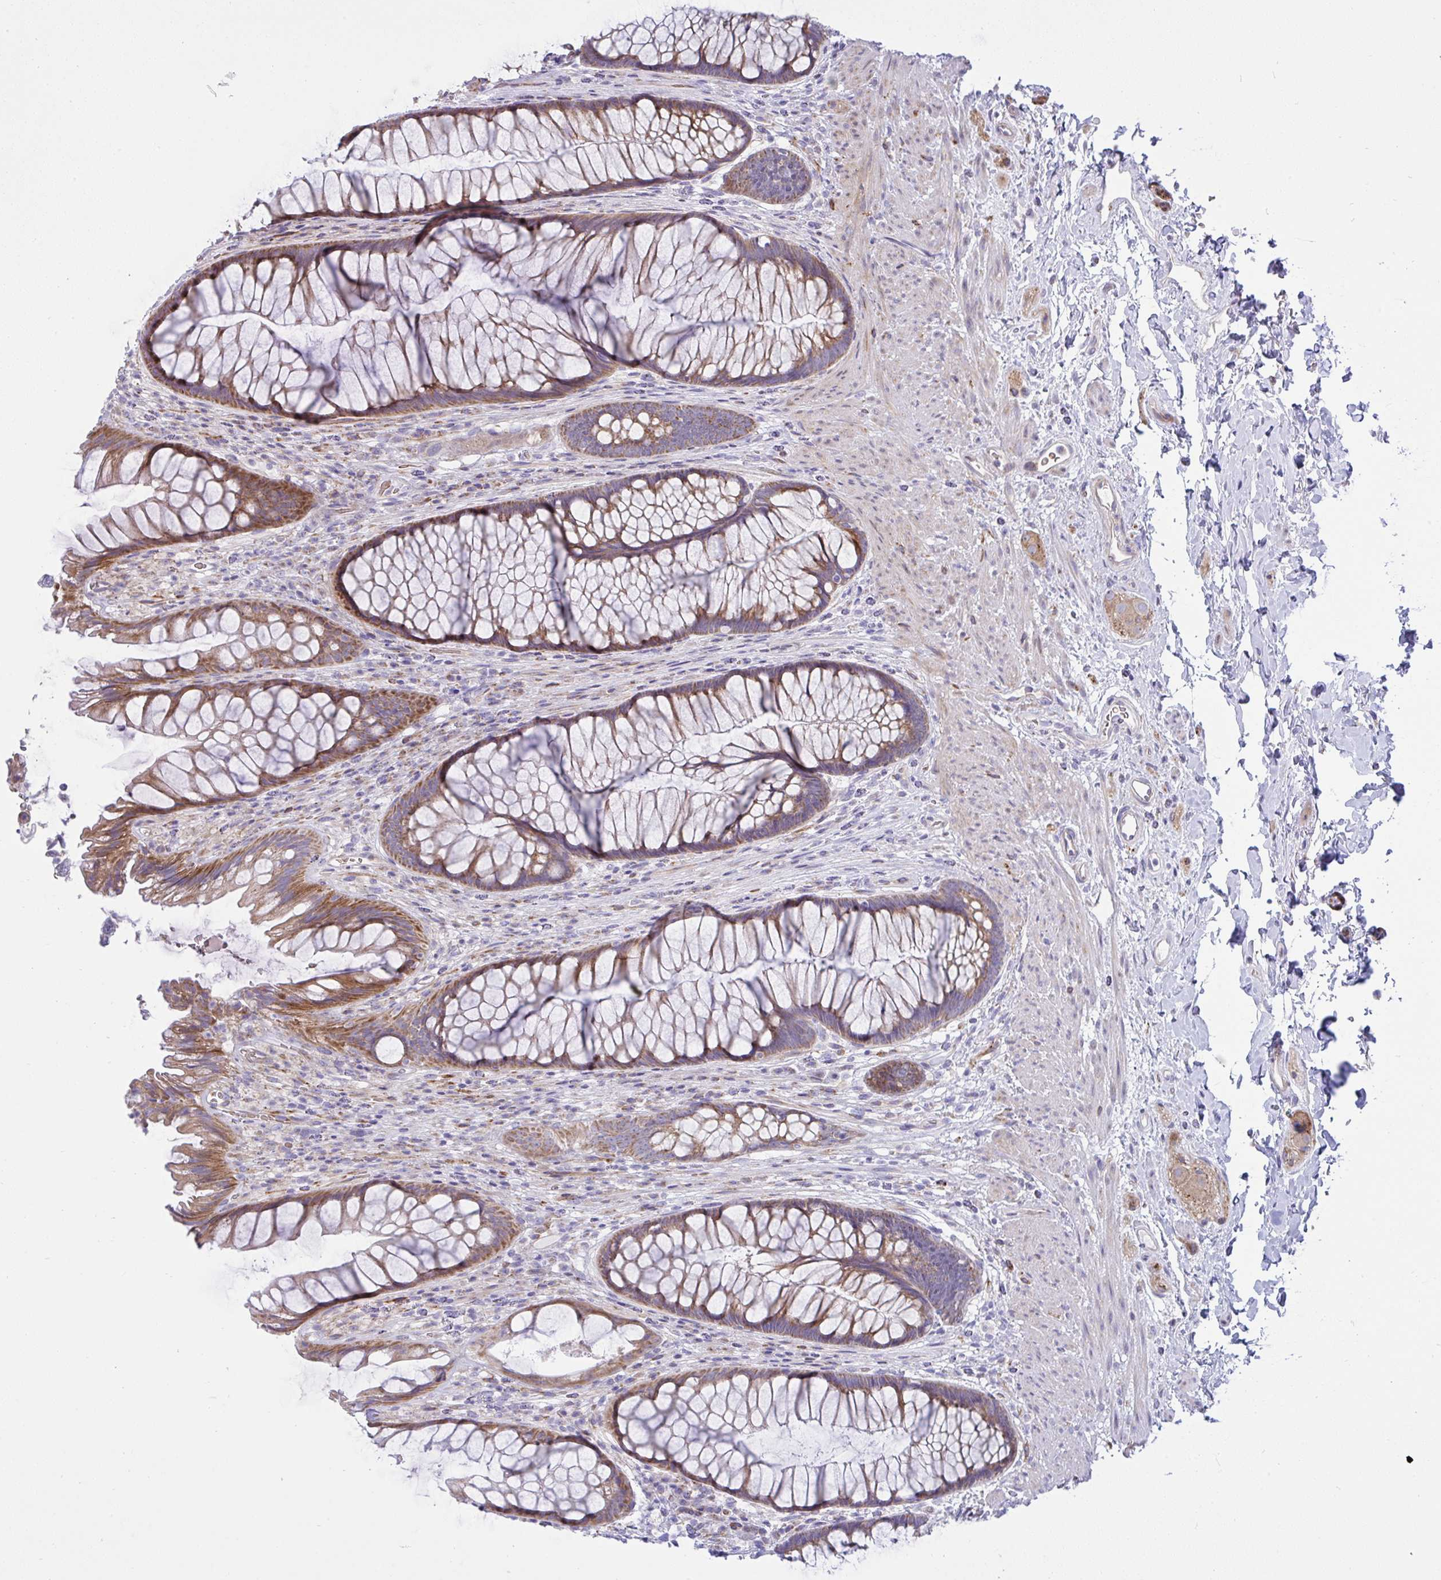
{"staining": {"intensity": "moderate", "quantity": ">75%", "location": "cytoplasmic/membranous"}, "tissue": "rectum", "cell_type": "Glandular cells", "image_type": "normal", "snomed": [{"axis": "morphology", "description": "Normal tissue, NOS"}, {"axis": "topography", "description": "Rectum"}], "caption": "Protein staining of normal rectum reveals moderate cytoplasmic/membranous expression in about >75% of glandular cells. (DAB (3,3'-diaminobenzidine) IHC, brown staining for protein, blue staining for nuclei).", "gene": "NTN1", "patient": {"sex": "male", "age": 53}}